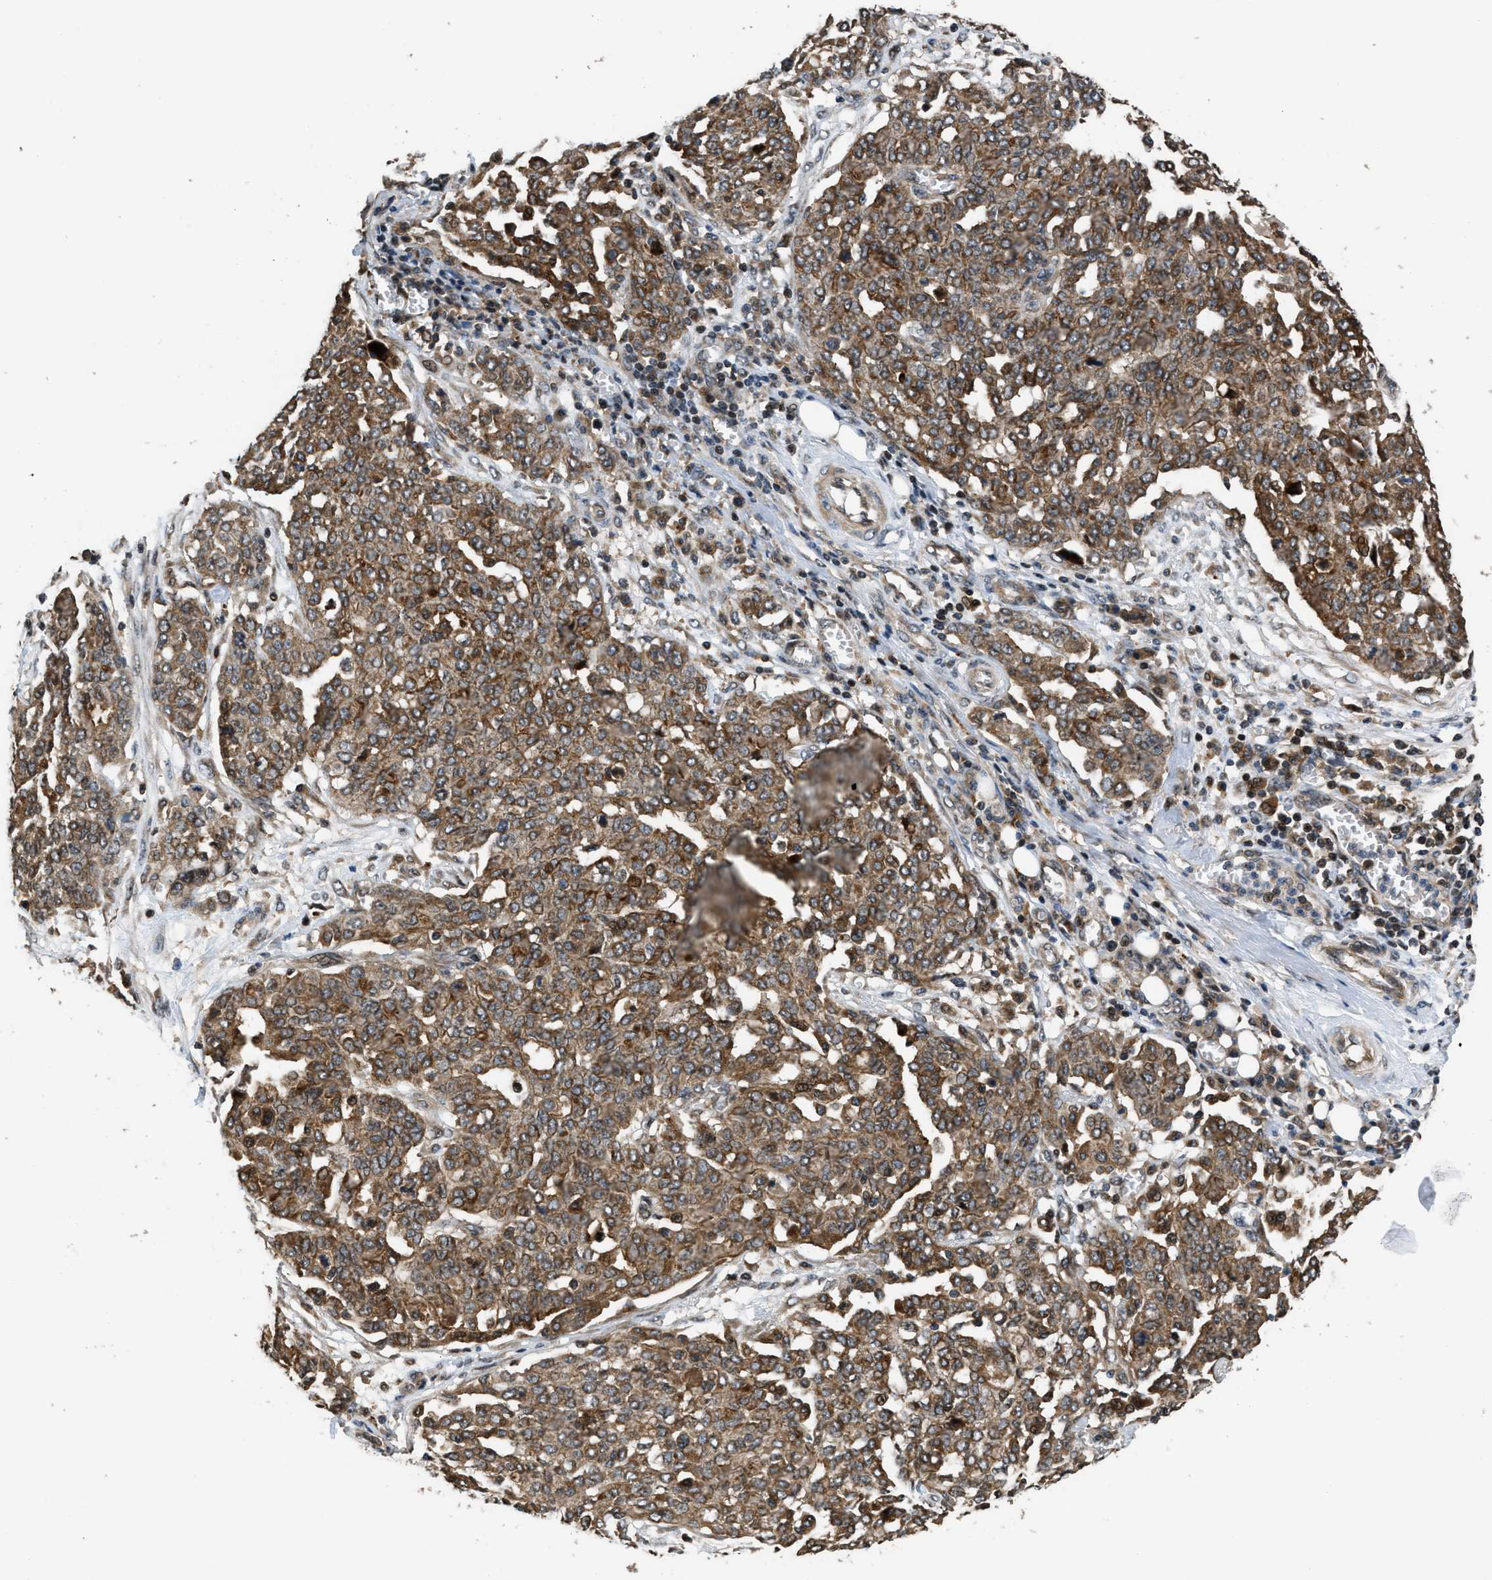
{"staining": {"intensity": "moderate", "quantity": ">75%", "location": "cytoplasmic/membranous"}, "tissue": "ovarian cancer", "cell_type": "Tumor cells", "image_type": "cancer", "snomed": [{"axis": "morphology", "description": "Cystadenocarcinoma, serous, NOS"}, {"axis": "topography", "description": "Soft tissue"}, {"axis": "topography", "description": "Ovary"}], "caption": "IHC image of neoplastic tissue: human ovarian cancer (serous cystadenocarcinoma) stained using immunohistochemistry (IHC) reveals medium levels of moderate protein expression localized specifically in the cytoplasmic/membranous of tumor cells, appearing as a cytoplasmic/membranous brown color.", "gene": "CTBS", "patient": {"sex": "female", "age": 57}}